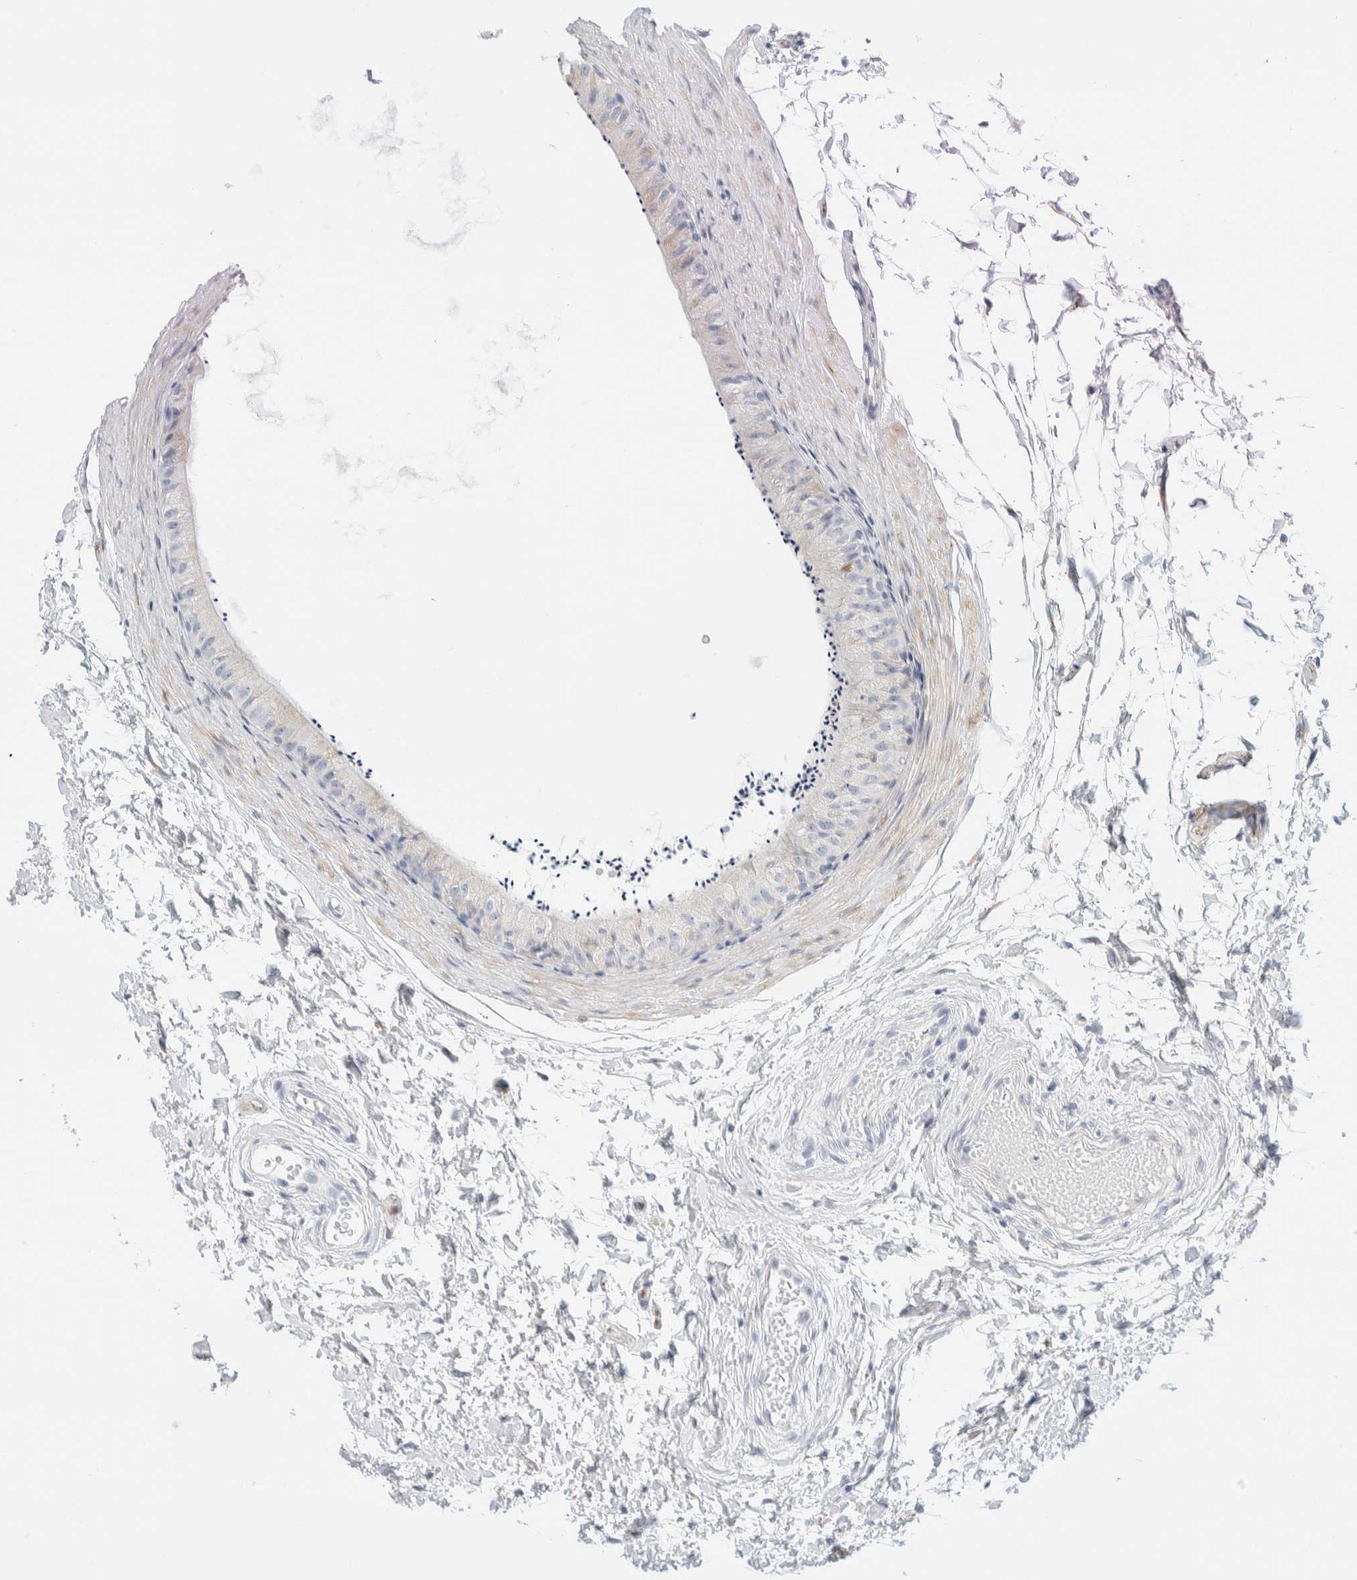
{"staining": {"intensity": "moderate", "quantity": "25%-75%", "location": "cytoplasmic/membranous"}, "tissue": "epididymis", "cell_type": "Glandular cells", "image_type": "normal", "snomed": [{"axis": "morphology", "description": "Normal tissue, NOS"}, {"axis": "topography", "description": "Epididymis"}], "caption": "Protein staining of unremarkable epididymis exhibits moderate cytoplasmic/membranous positivity in about 25%-75% of glandular cells.", "gene": "ATCAY", "patient": {"sex": "male", "age": 56}}